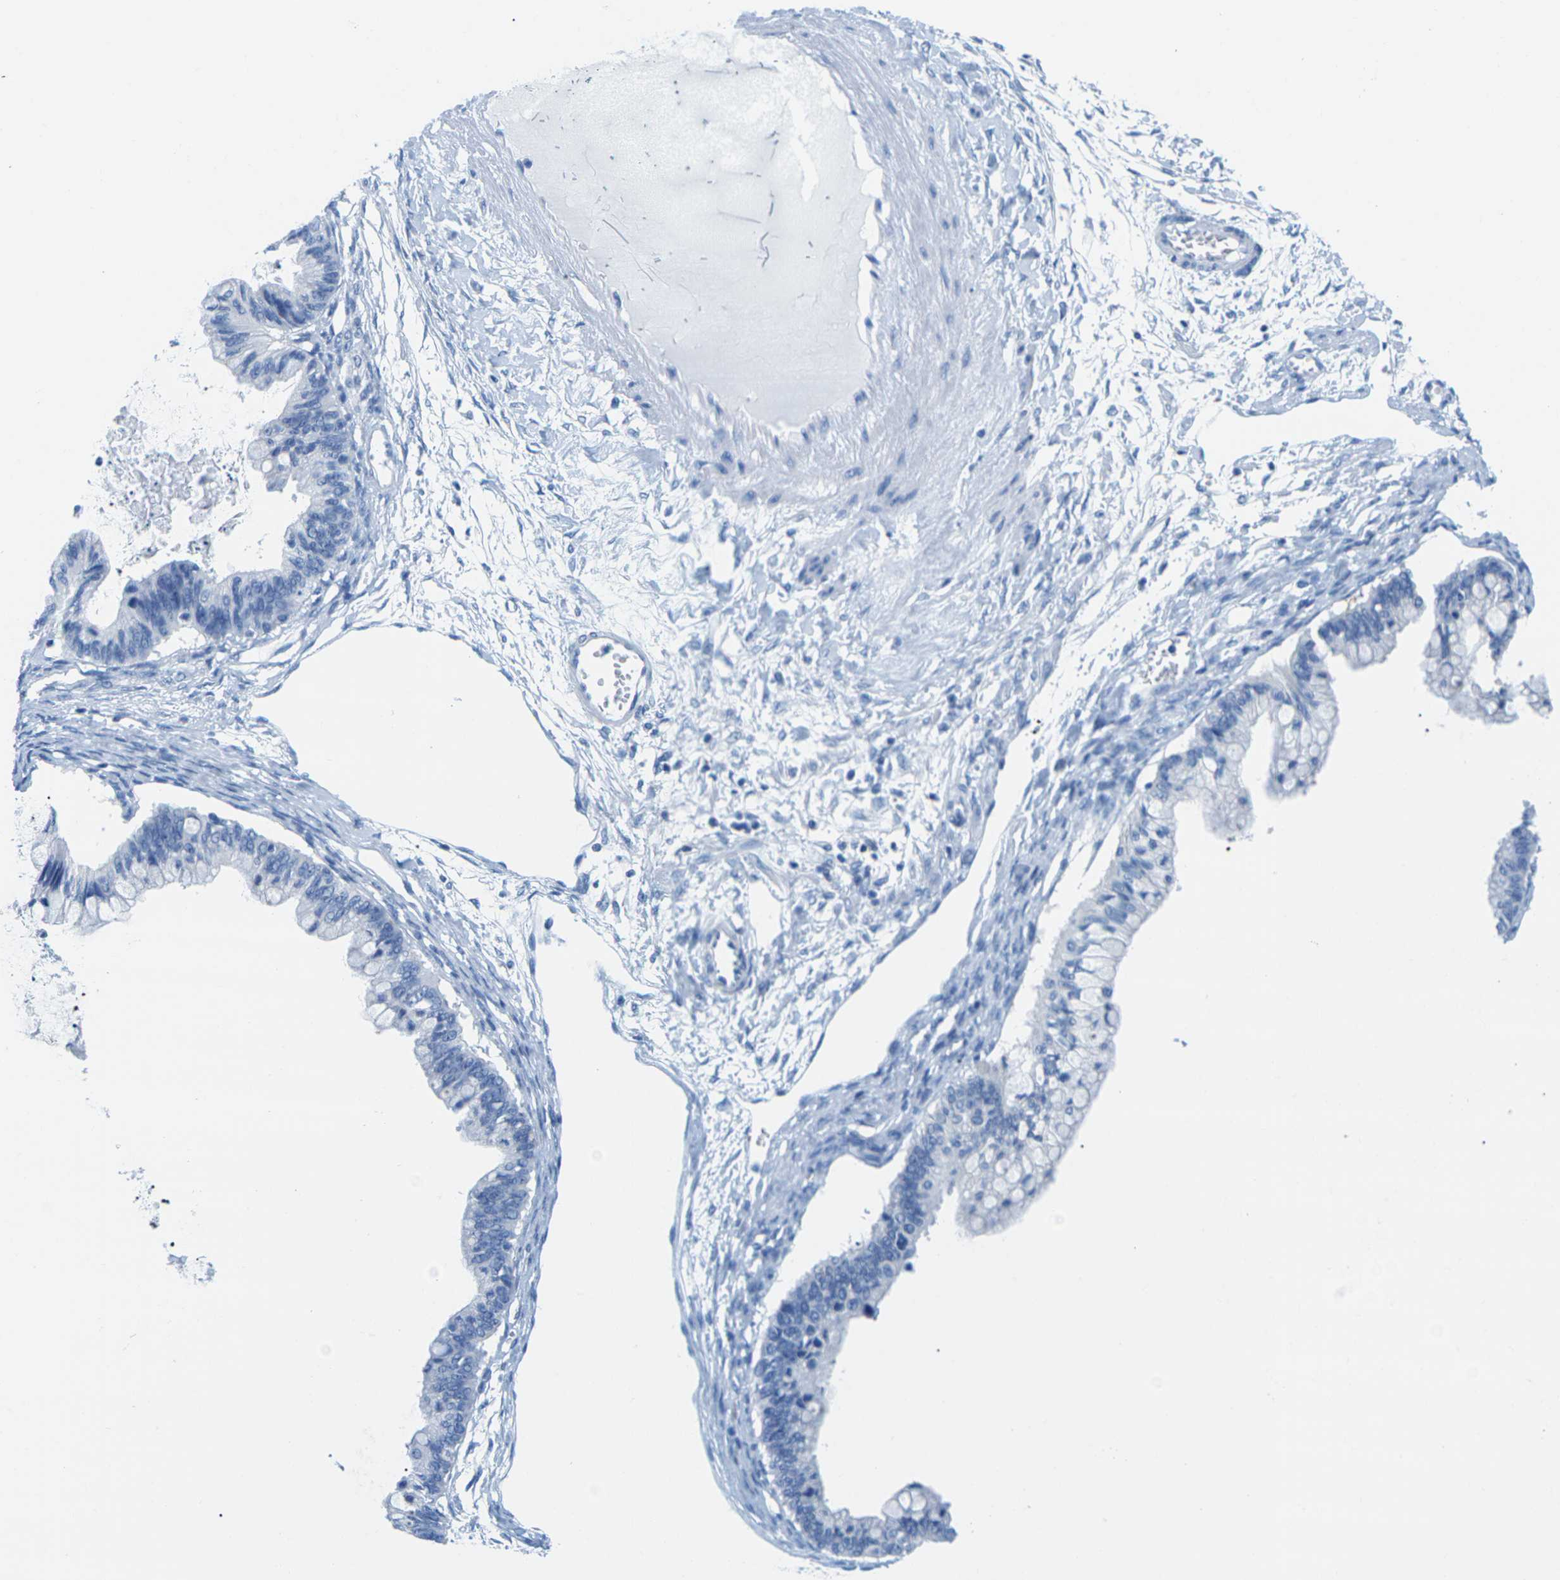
{"staining": {"intensity": "negative", "quantity": "none", "location": "none"}, "tissue": "ovarian cancer", "cell_type": "Tumor cells", "image_type": "cancer", "snomed": [{"axis": "morphology", "description": "Cystadenocarcinoma, mucinous, NOS"}, {"axis": "topography", "description": "Ovary"}], "caption": "The immunohistochemistry micrograph has no significant positivity in tumor cells of ovarian cancer tissue.", "gene": "SLC12A1", "patient": {"sex": "female", "age": 57}}